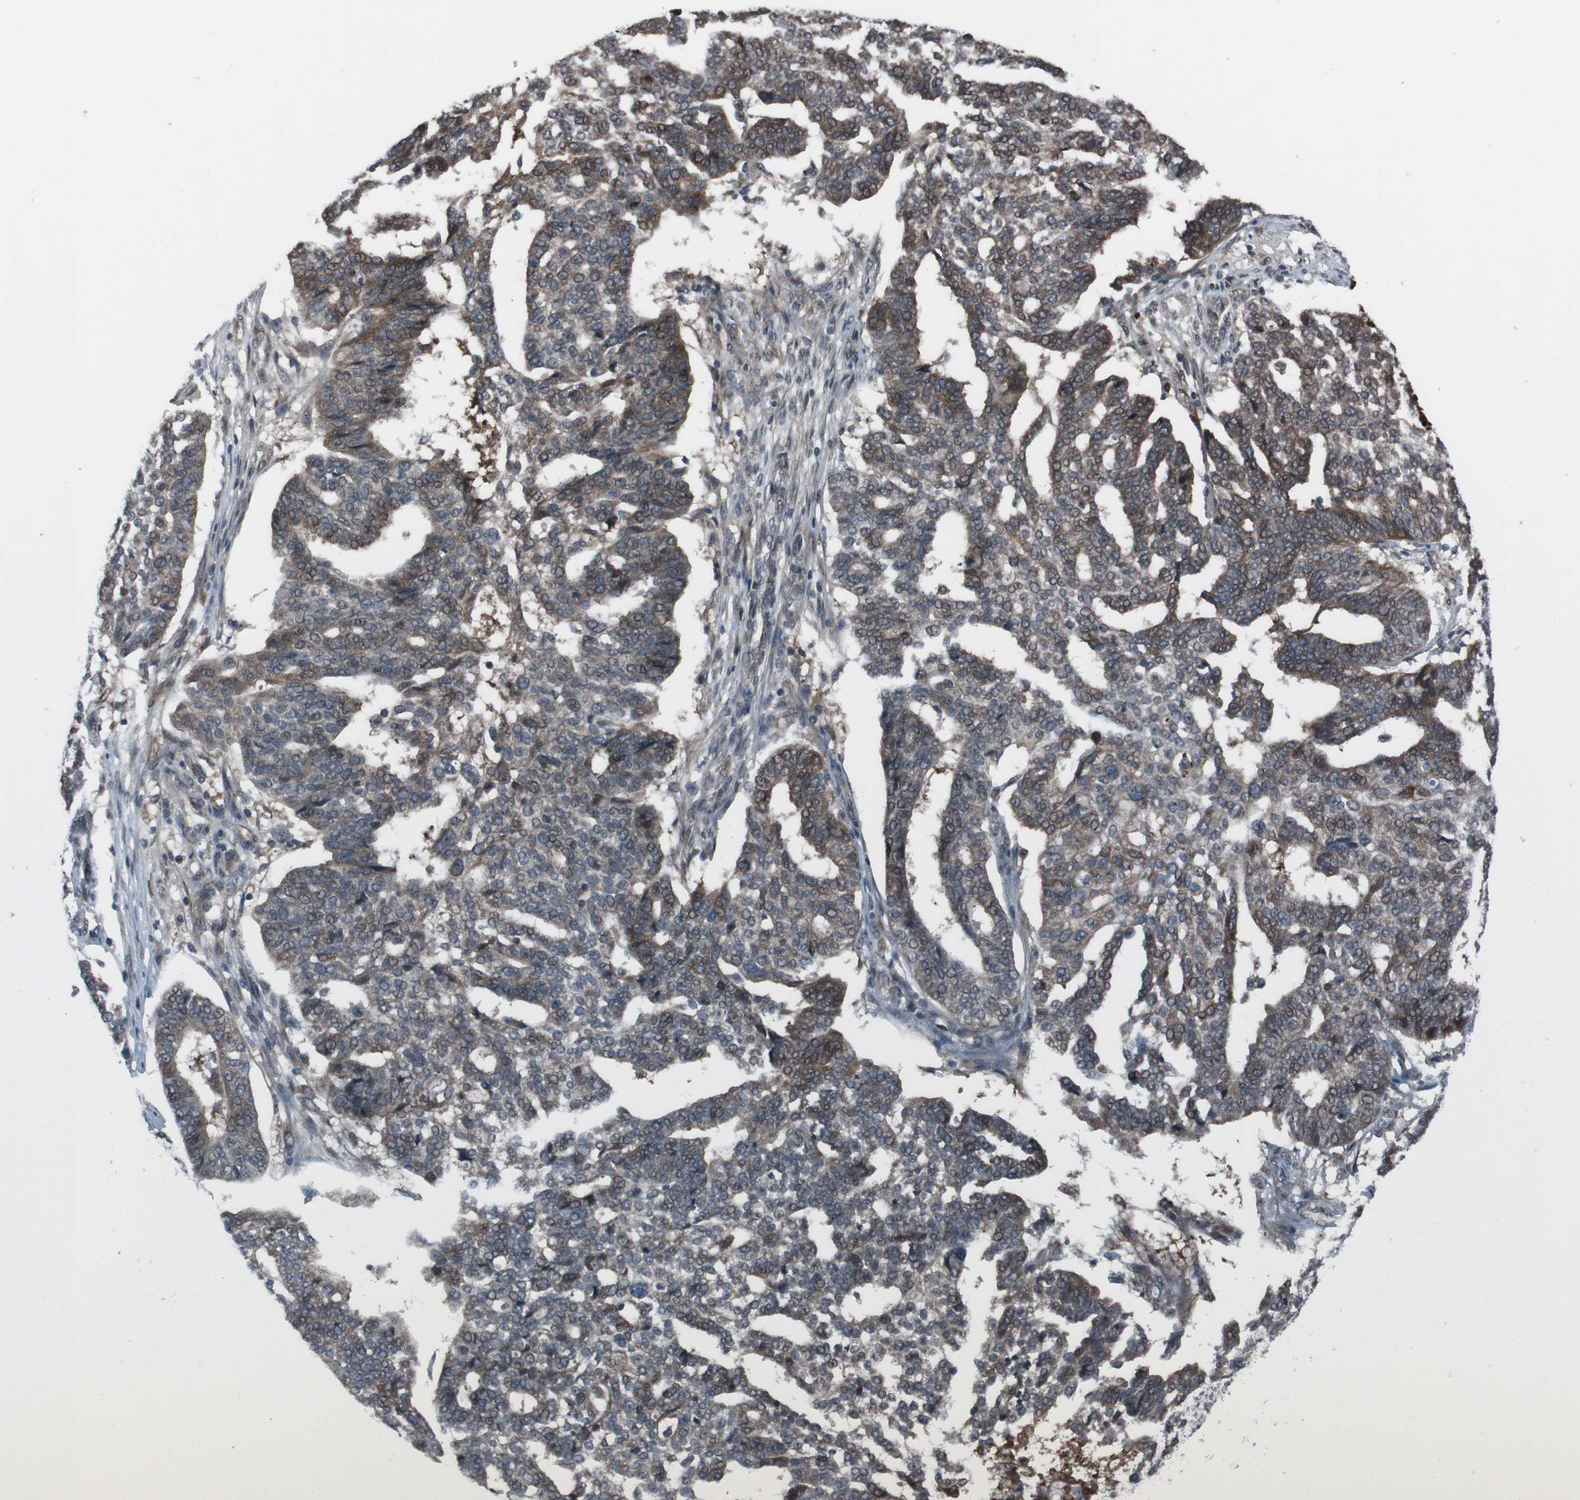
{"staining": {"intensity": "moderate", "quantity": ">75%", "location": "cytoplasmic/membranous,nuclear"}, "tissue": "ovarian cancer", "cell_type": "Tumor cells", "image_type": "cancer", "snomed": [{"axis": "morphology", "description": "Cystadenocarcinoma, serous, NOS"}, {"axis": "topography", "description": "Ovary"}], "caption": "Human ovarian serous cystadenocarcinoma stained with a brown dye displays moderate cytoplasmic/membranous and nuclear positive staining in about >75% of tumor cells.", "gene": "SS18L1", "patient": {"sex": "female", "age": 59}}